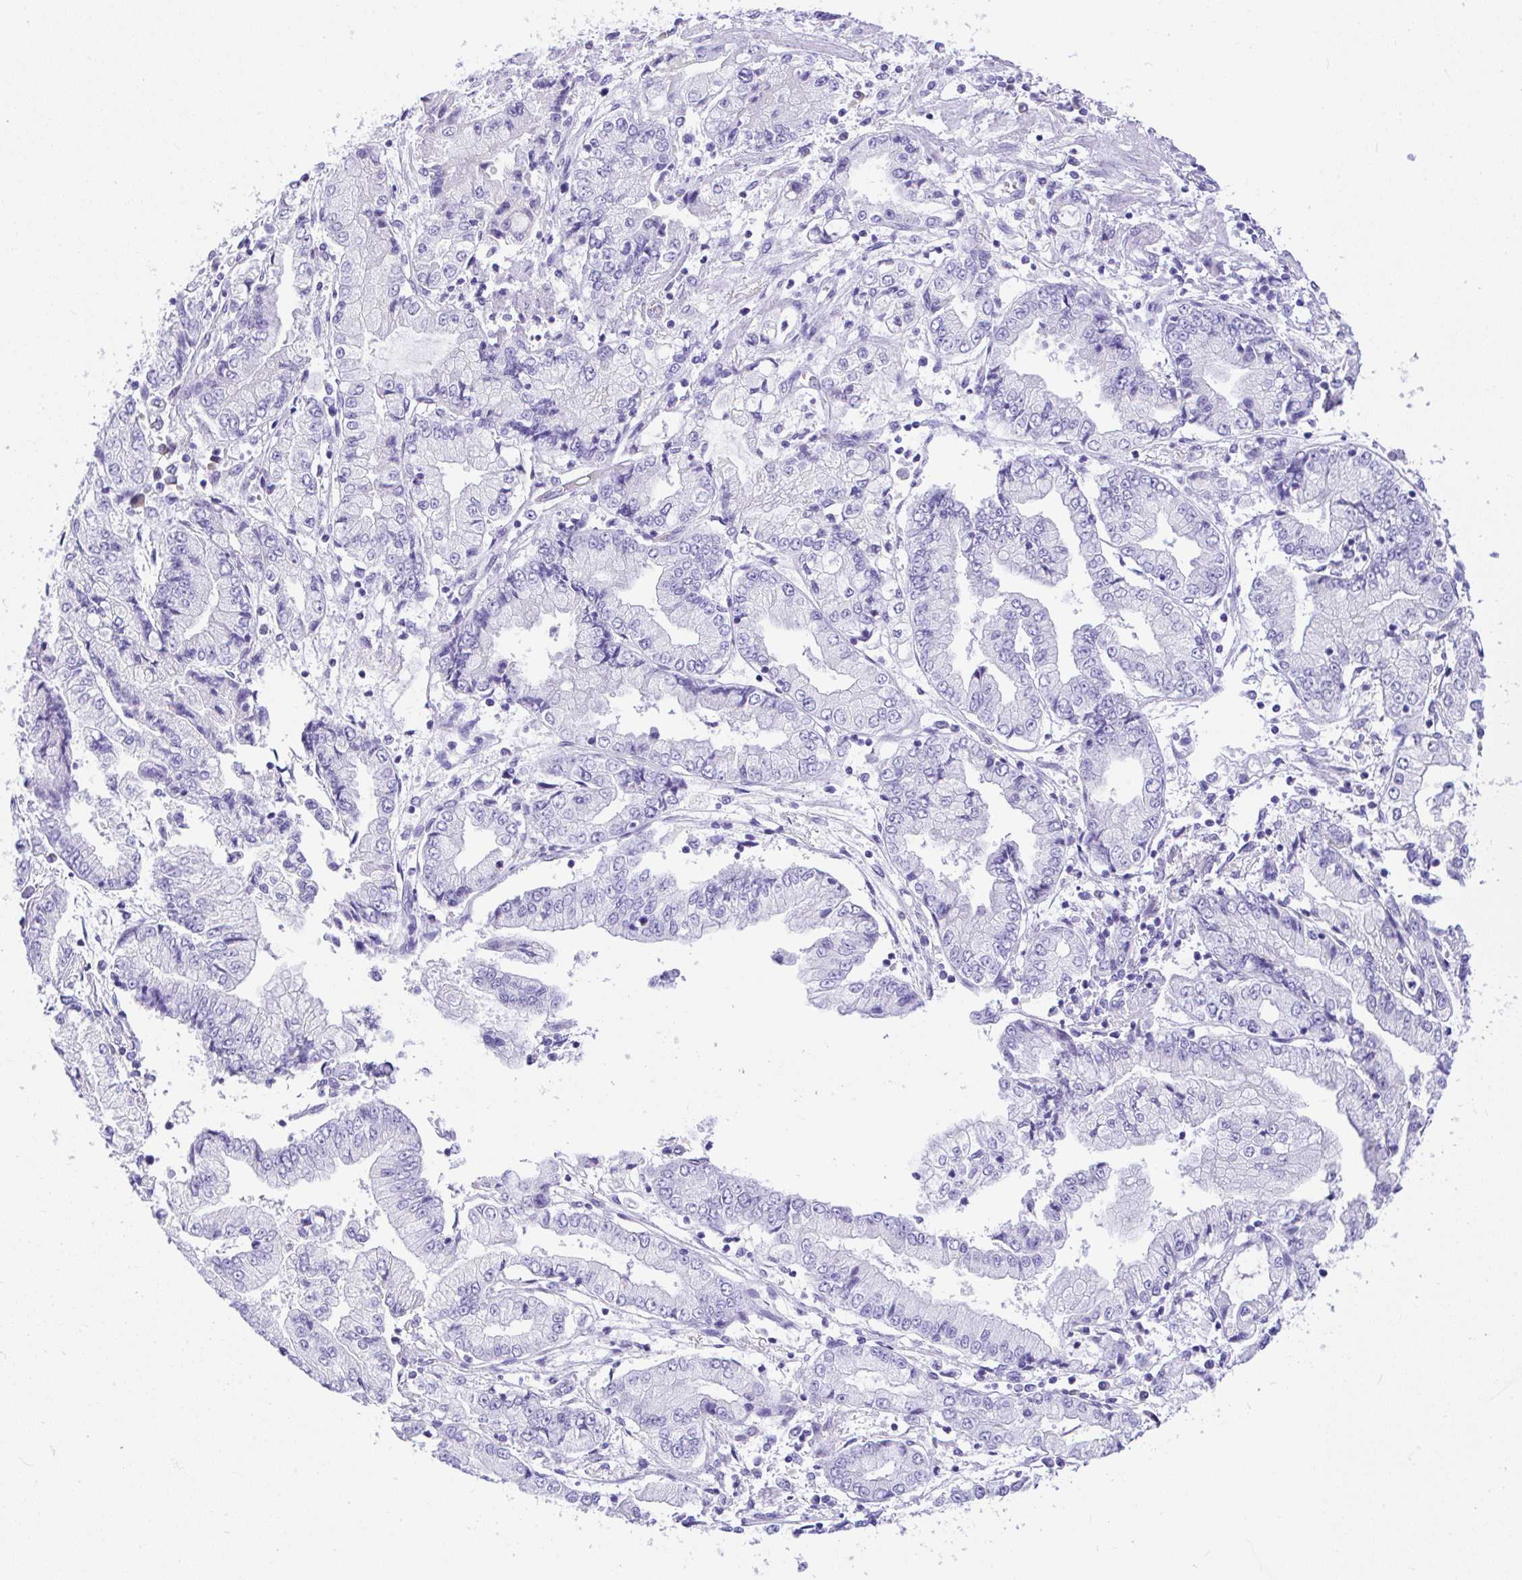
{"staining": {"intensity": "negative", "quantity": "none", "location": "none"}, "tissue": "stomach cancer", "cell_type": "Tumor cells", "image_type": "cancer", "snomed": [{"axis": "morphology", "description": "Adenocarcinoma, NOS"}, {"axis": "topography", "description": "Stomach, upper"}], "caption": "Immunohistochemistry photomicrograph of neoplastic tissue: stomach cancer (adenocarcinoma) stained with DAB (3,3'-diaminobenzidine) shows no significant protein staining in tumor cells.", "gene": "SEL1L2", "patient": {"sex": "female", "age": 74}}